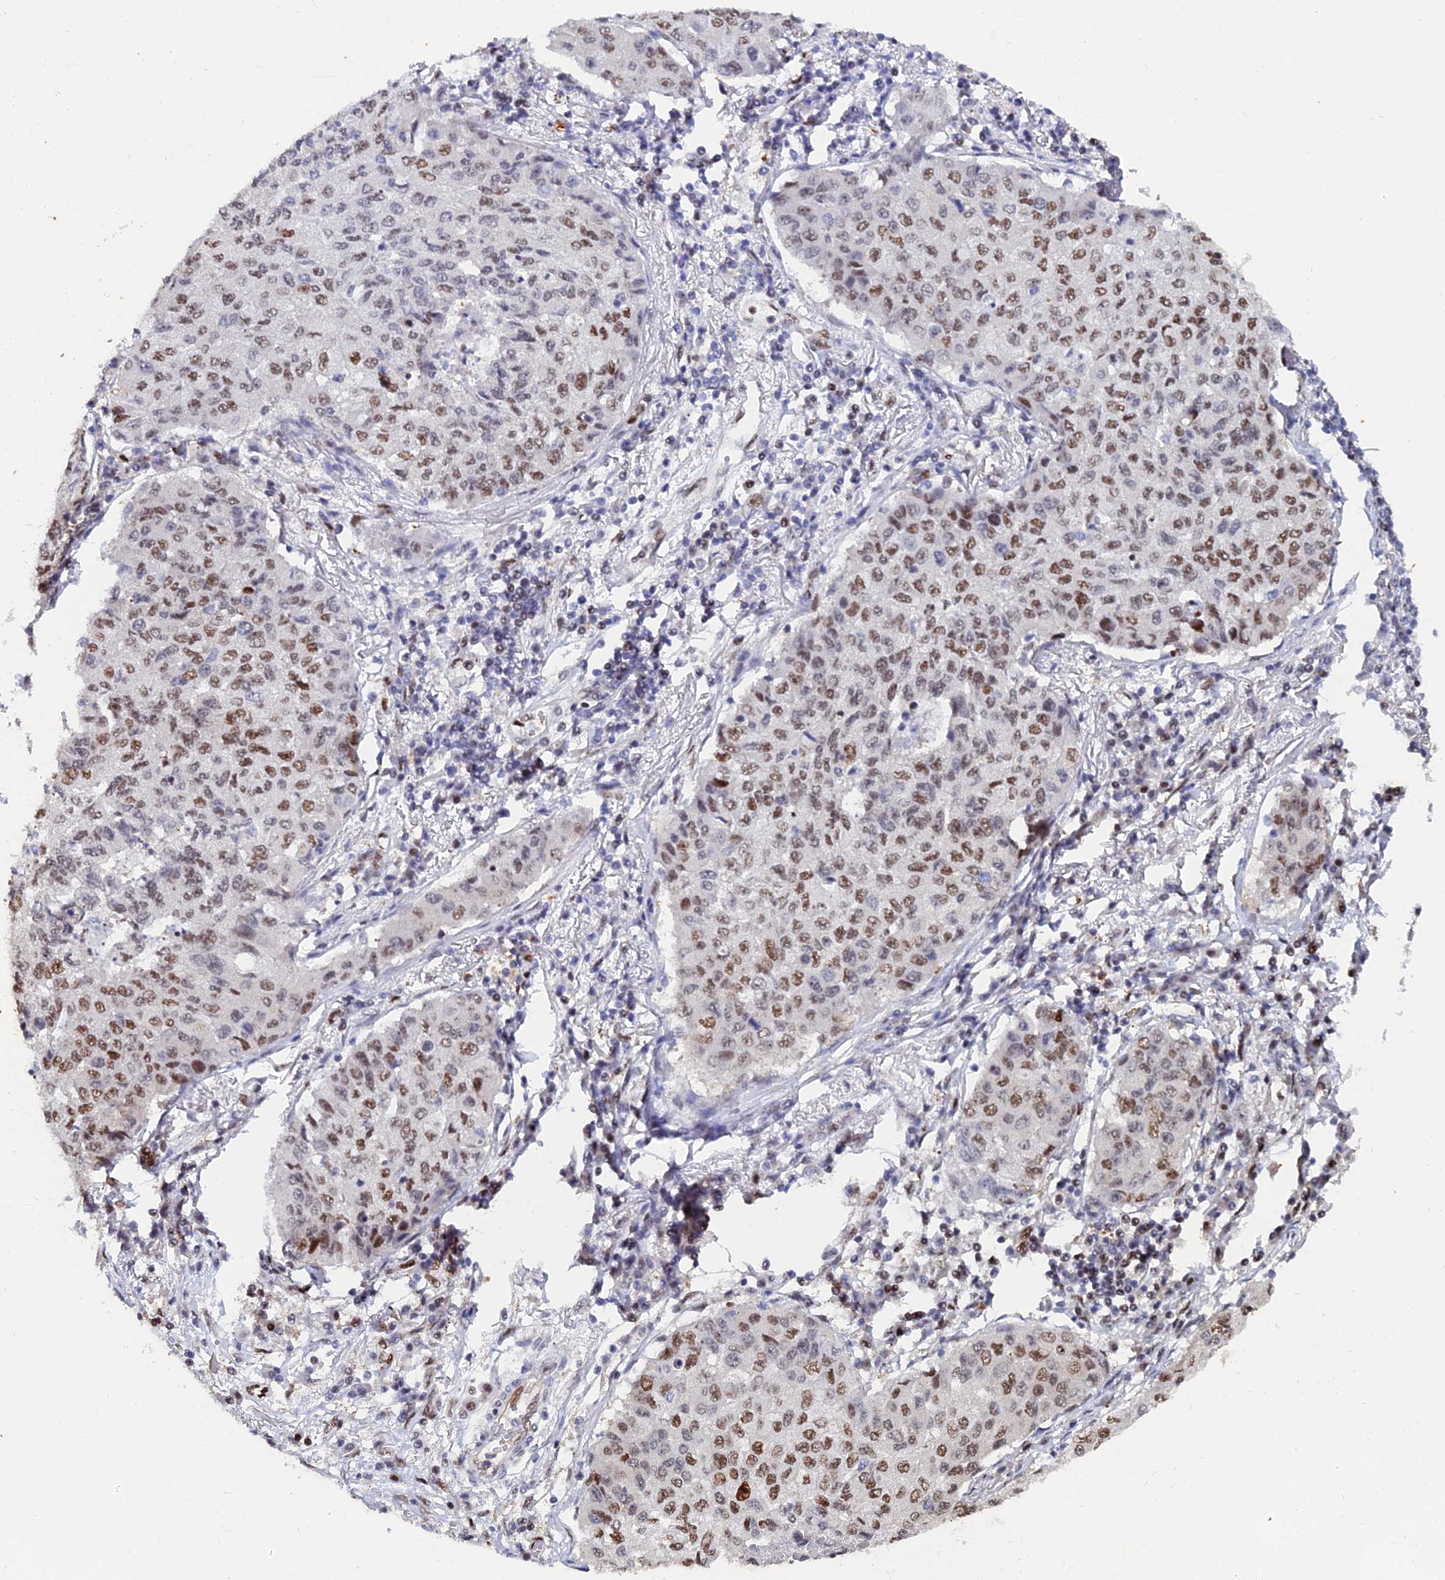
{"staining": {"intensity": "moderate", "quantity": ">75%", "location": "nuclear"}, "tissue": "lung cancer", "cell_type": "Tumor cells", "image_type": "cancer", "snomed": [{"axis": "morphology", "description": "Squamous cell carcinoma, NOS"}, {"axis": "topography", "description": "Lung"}], "caption": "This is an image of immunohistochemistry (IHC) staining of lung squamous cell carcinoma, which shows moderate expression in the nuclear of tumor cells.", "gene": "TIFA", "patient": {"sex": "male", "age": 74}}